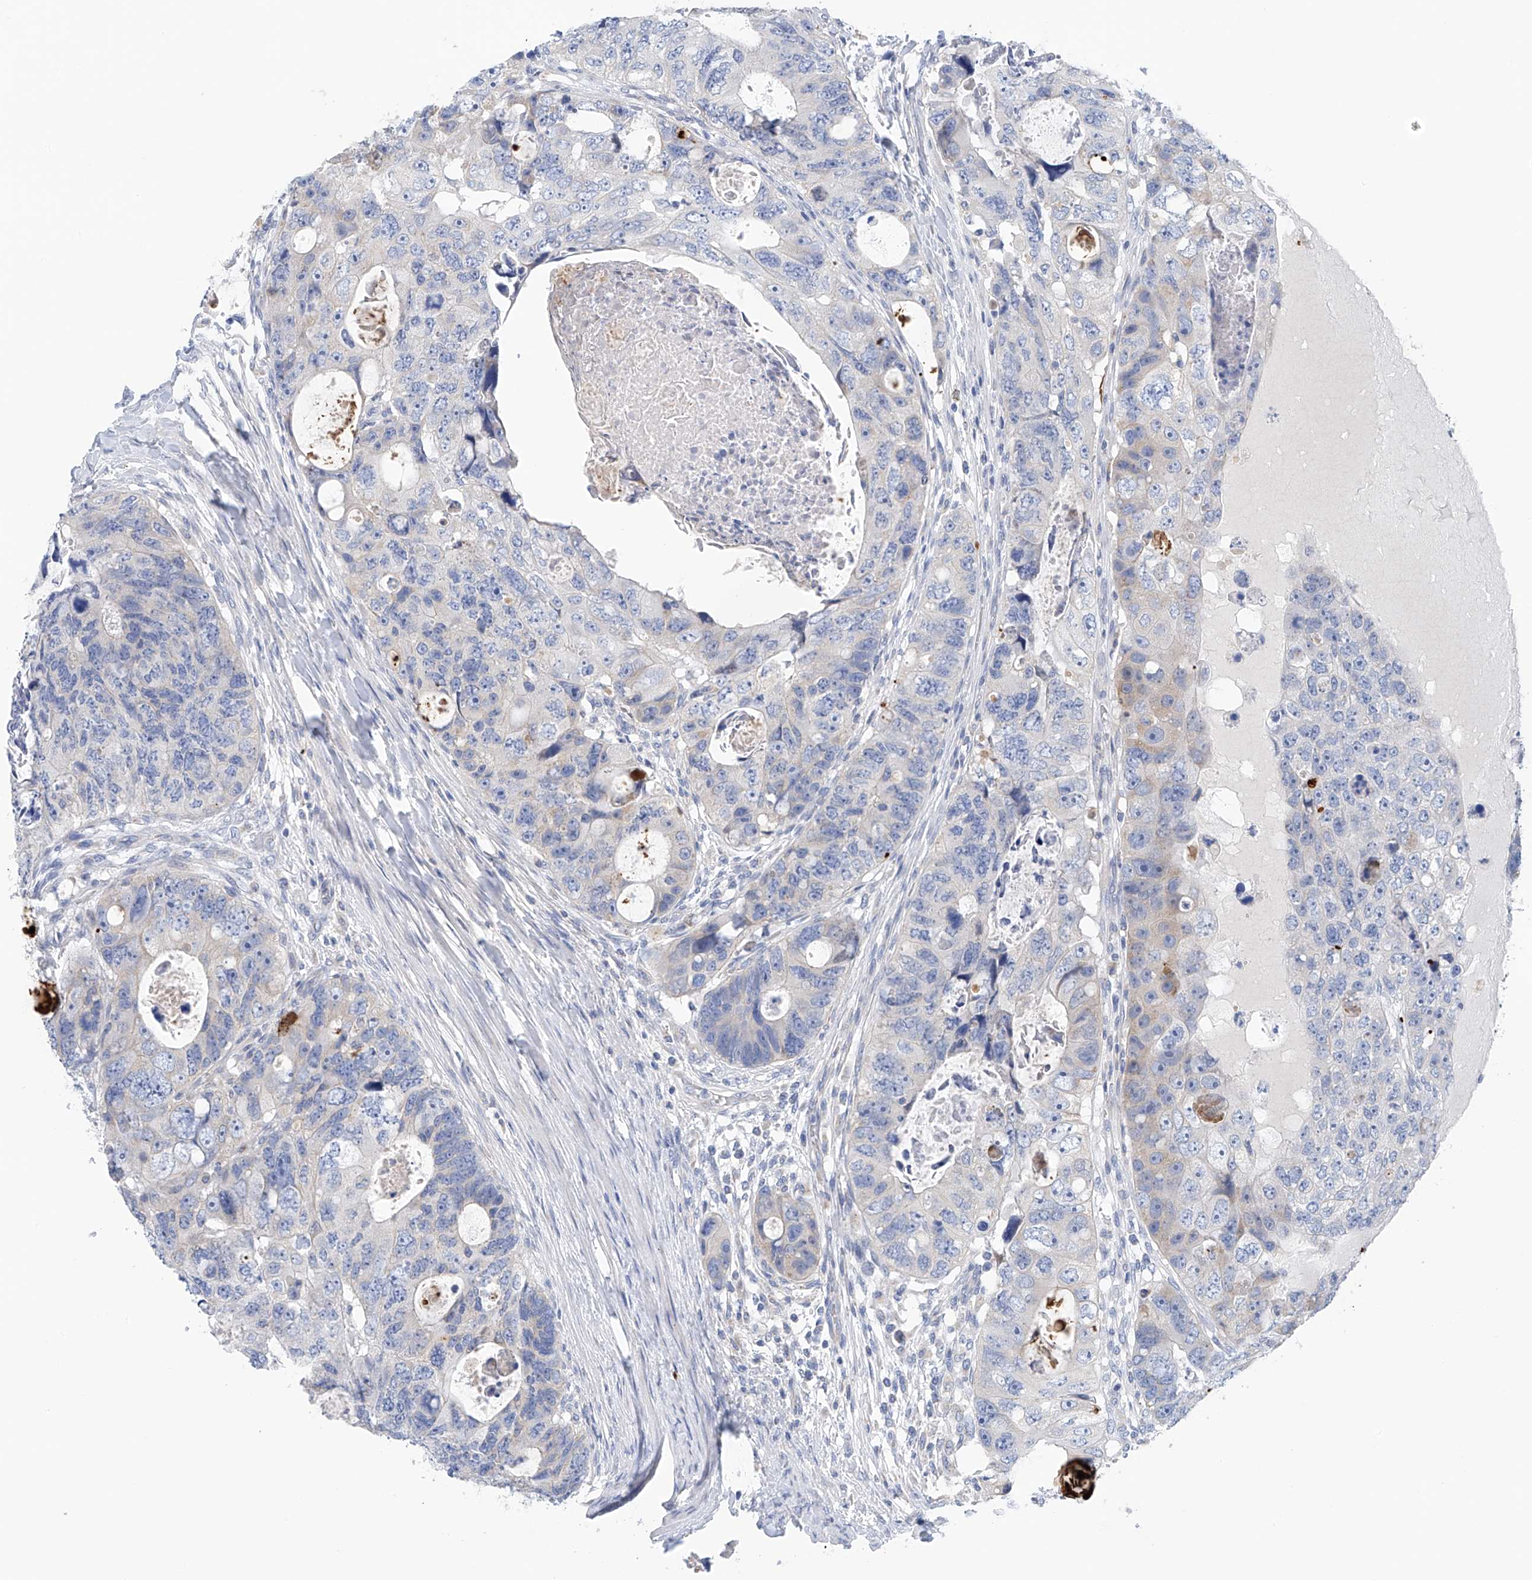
{"staining": {"intensity": "negative", "quantity": "none", "location": "none"}, "tissue": "colorectal cancer", "cell_type": "Tumor cells", "image_type": "cancer", "snomed": [{"axis": "morphology", "description": "Adenocarcinoma, NOS"}, {"axis": "topography", "description": "Rectum"}], "caption": "Colorectal cancer (adenocarcinoma) stained for a protein using immunohistochemistry shows no expression tumor cells.", "gene": "CEP85L", "patient": {"sex": "male", "age": 59}}